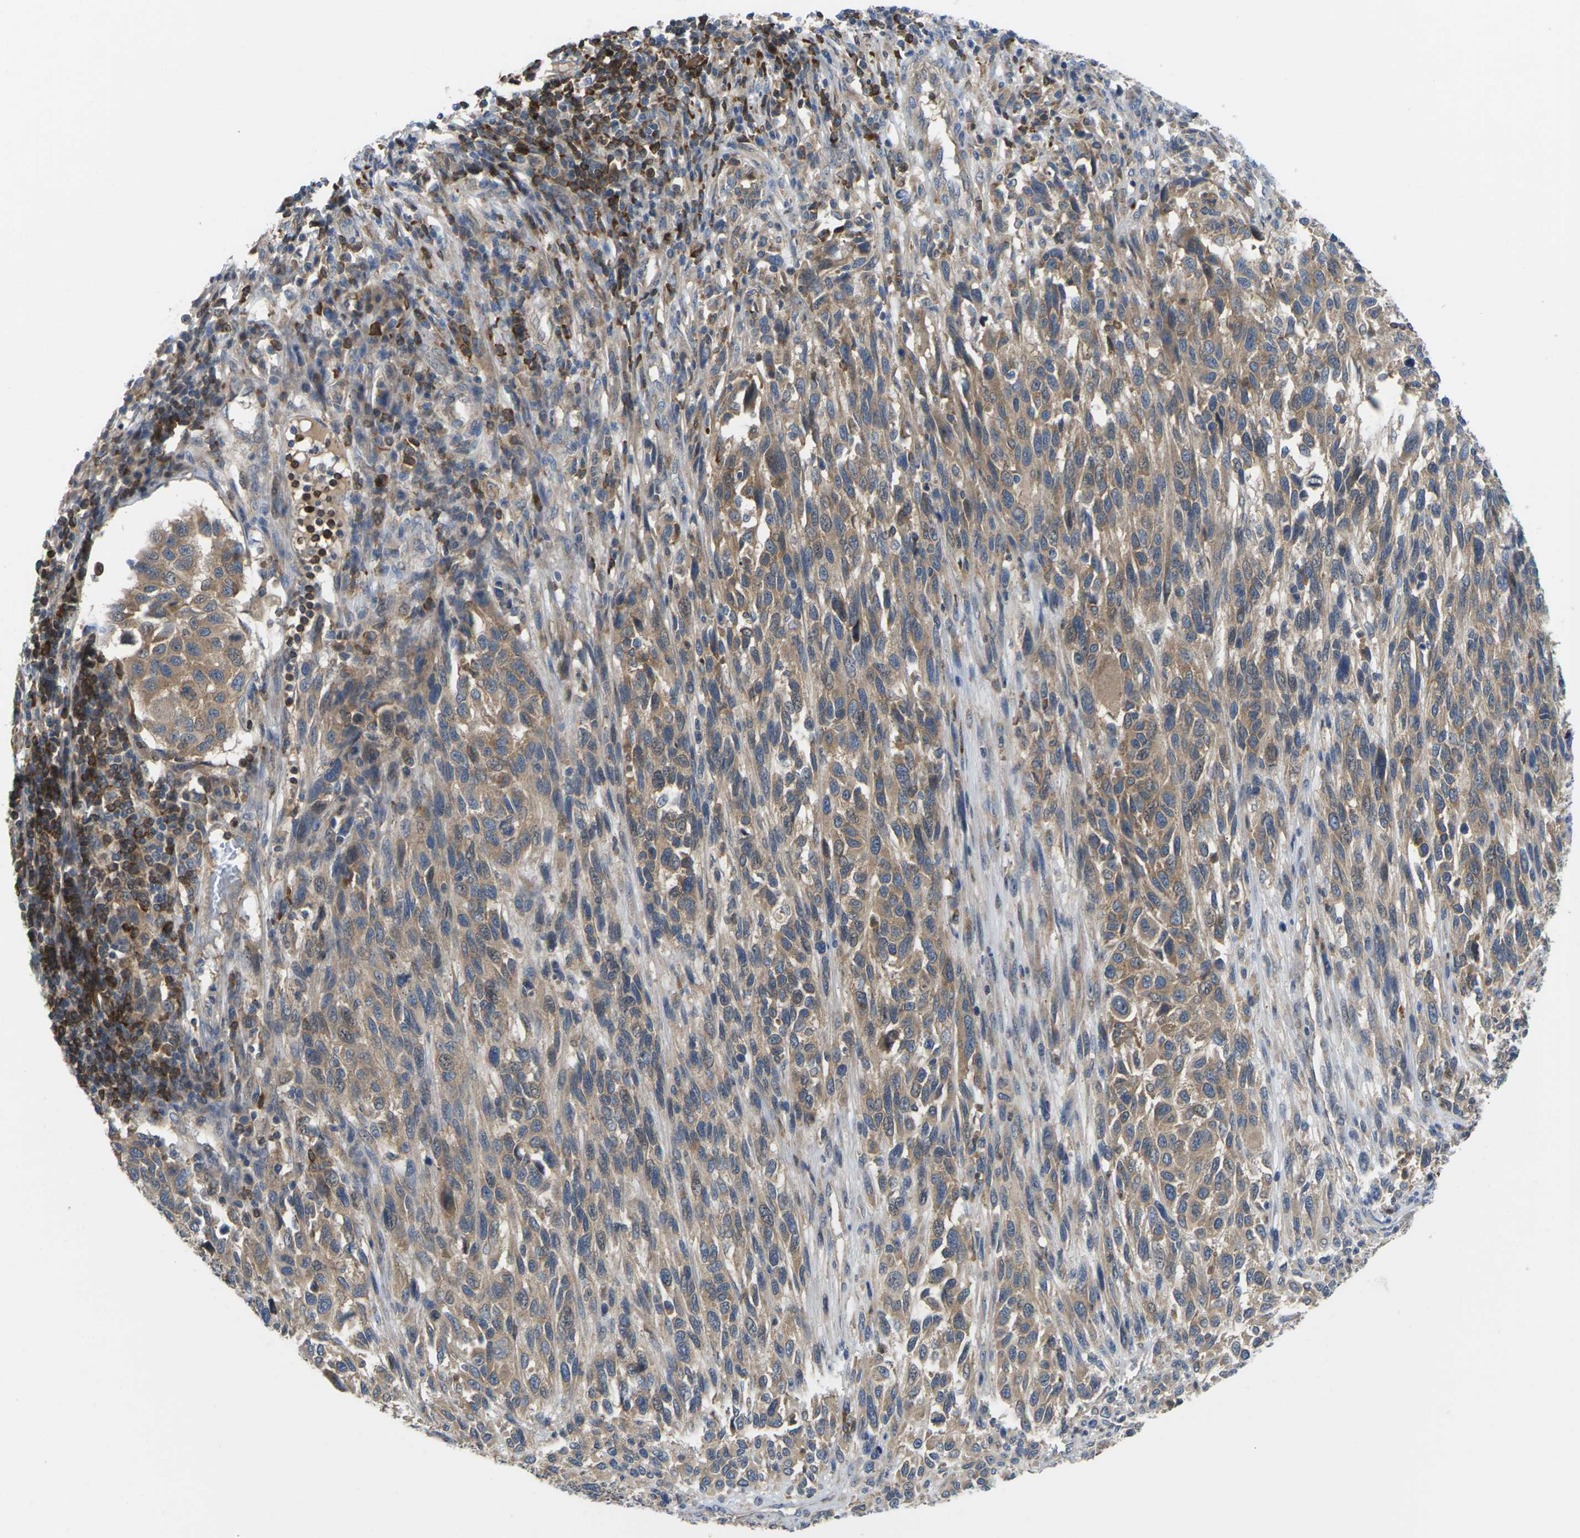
{"staining": {"intensity": "moderate", "quantity": ">75%", "location": "cytoplasmic/membranous"}, "tissue": "melanoma", "cell_type": "Tumor cells", "image_type": "cancer", "snomed": [{"axis": "morphology", "description": "Malignant melanoma, Metastatic site"}, {"axis": "topography", "description": "Lymph node"}], "caption": "Malignant melanoma (metastatic site) was stained to show a protein in brown. There is medium levels of moderate cytoplasmic/membranous positivity in about >75% of tumor cells.", "gene": "TIAM1", "patient": {"sex": "male", "age": 61}}